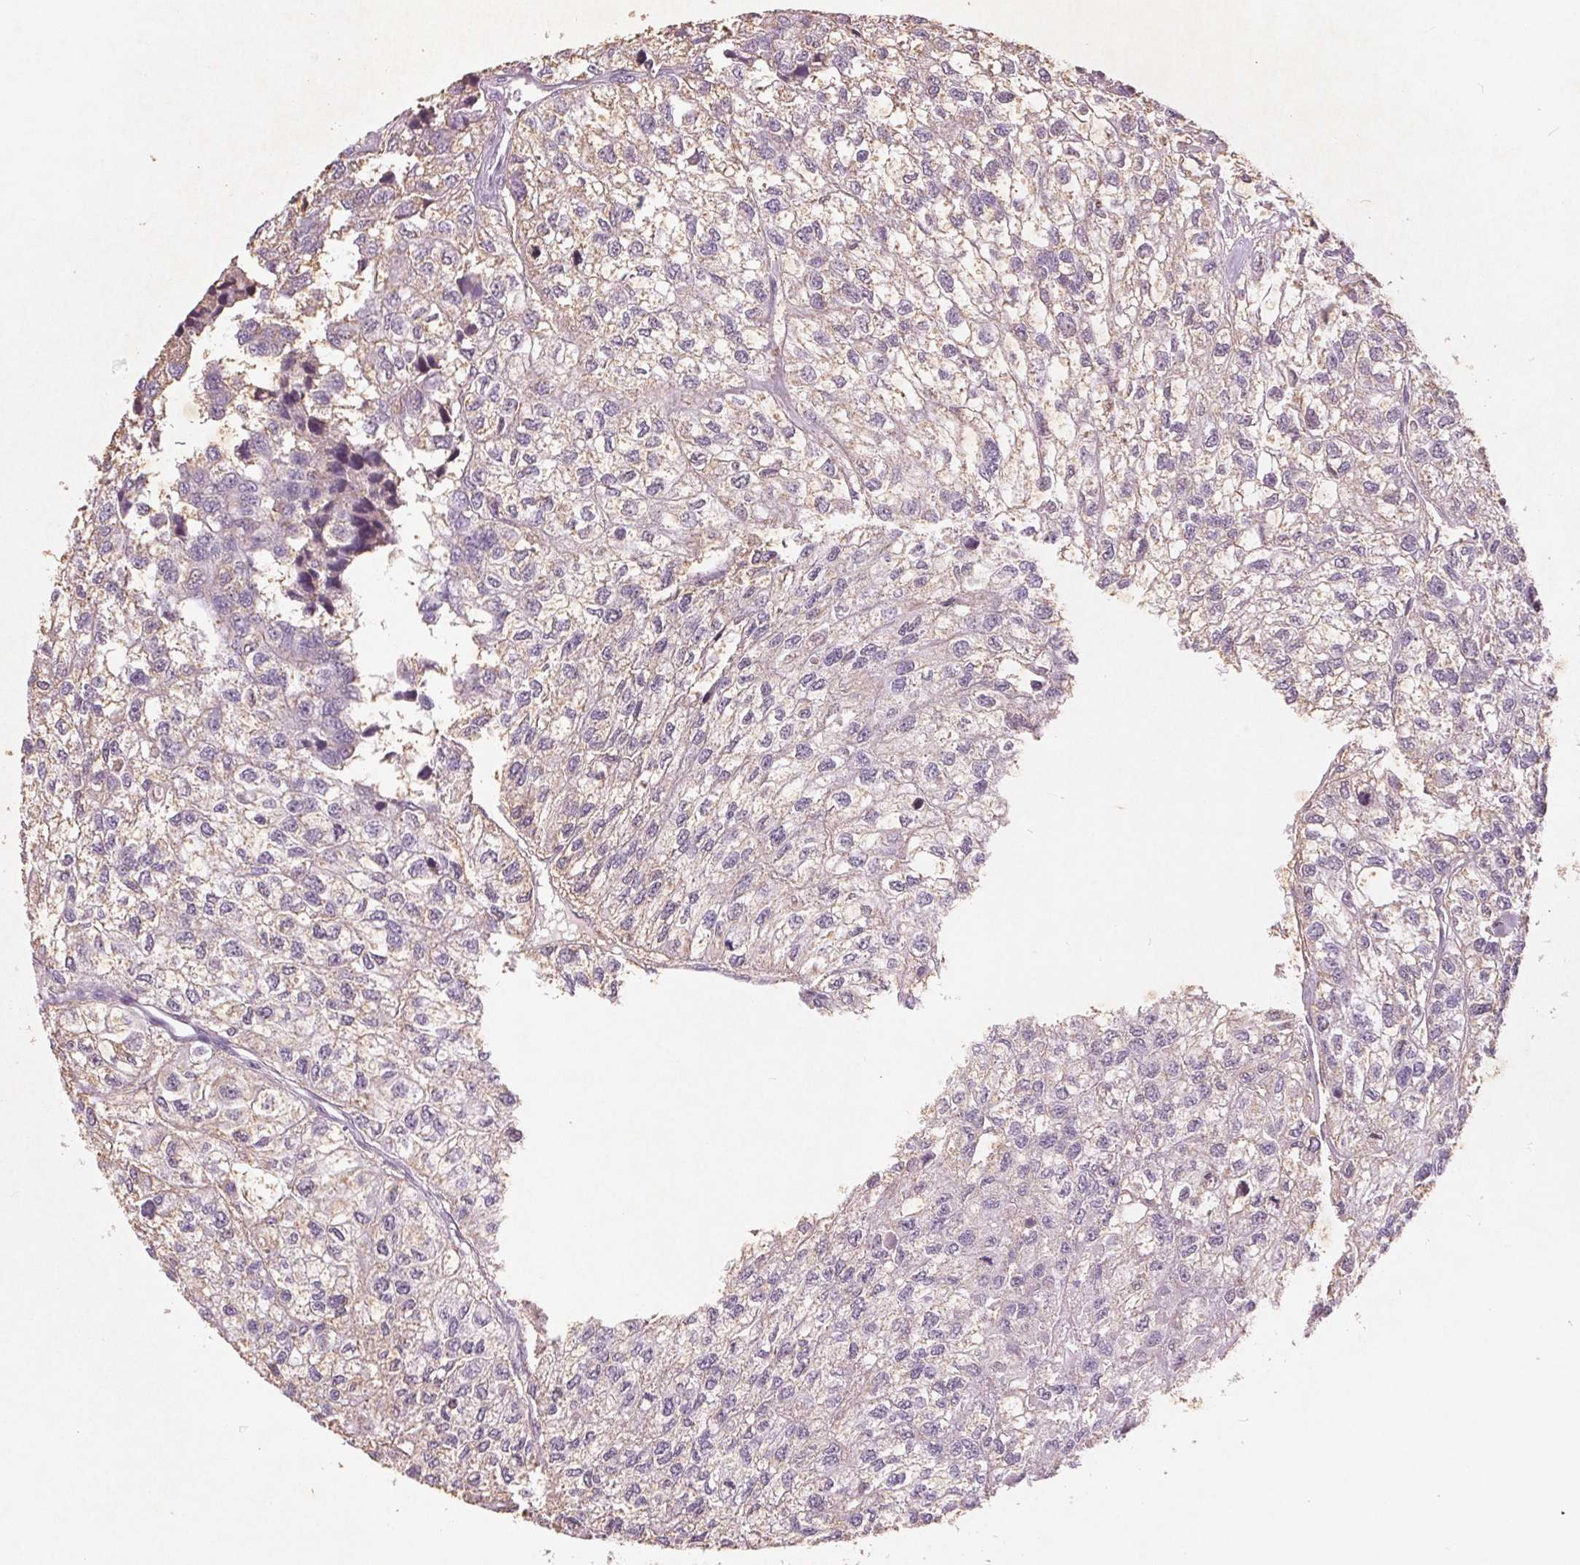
{"staining": {"intensity": "weak", "quantity": "25%-75%", "location": "cytoplasmic/membranous"}, "tissue": "renal cancer", "cell_type": "Tumor cells", "image_type": "cancer", "snomed": [{"axis": "morphology", "description": "Adenocarcinoma, NOS"}, {"axis": "topography", "description": "Kidney"}], "caption": "High-power microscopy captured an IHC image of renal adenocarcinoma, revealing weak cytoplasmic/membranous staining in about 25%-75% of tumor cells. (DAB IHC, brown staining for protein, blue staining for nuclei).", "gene": "PTPN14", "patient": {"sex": "male", "age": 56}}